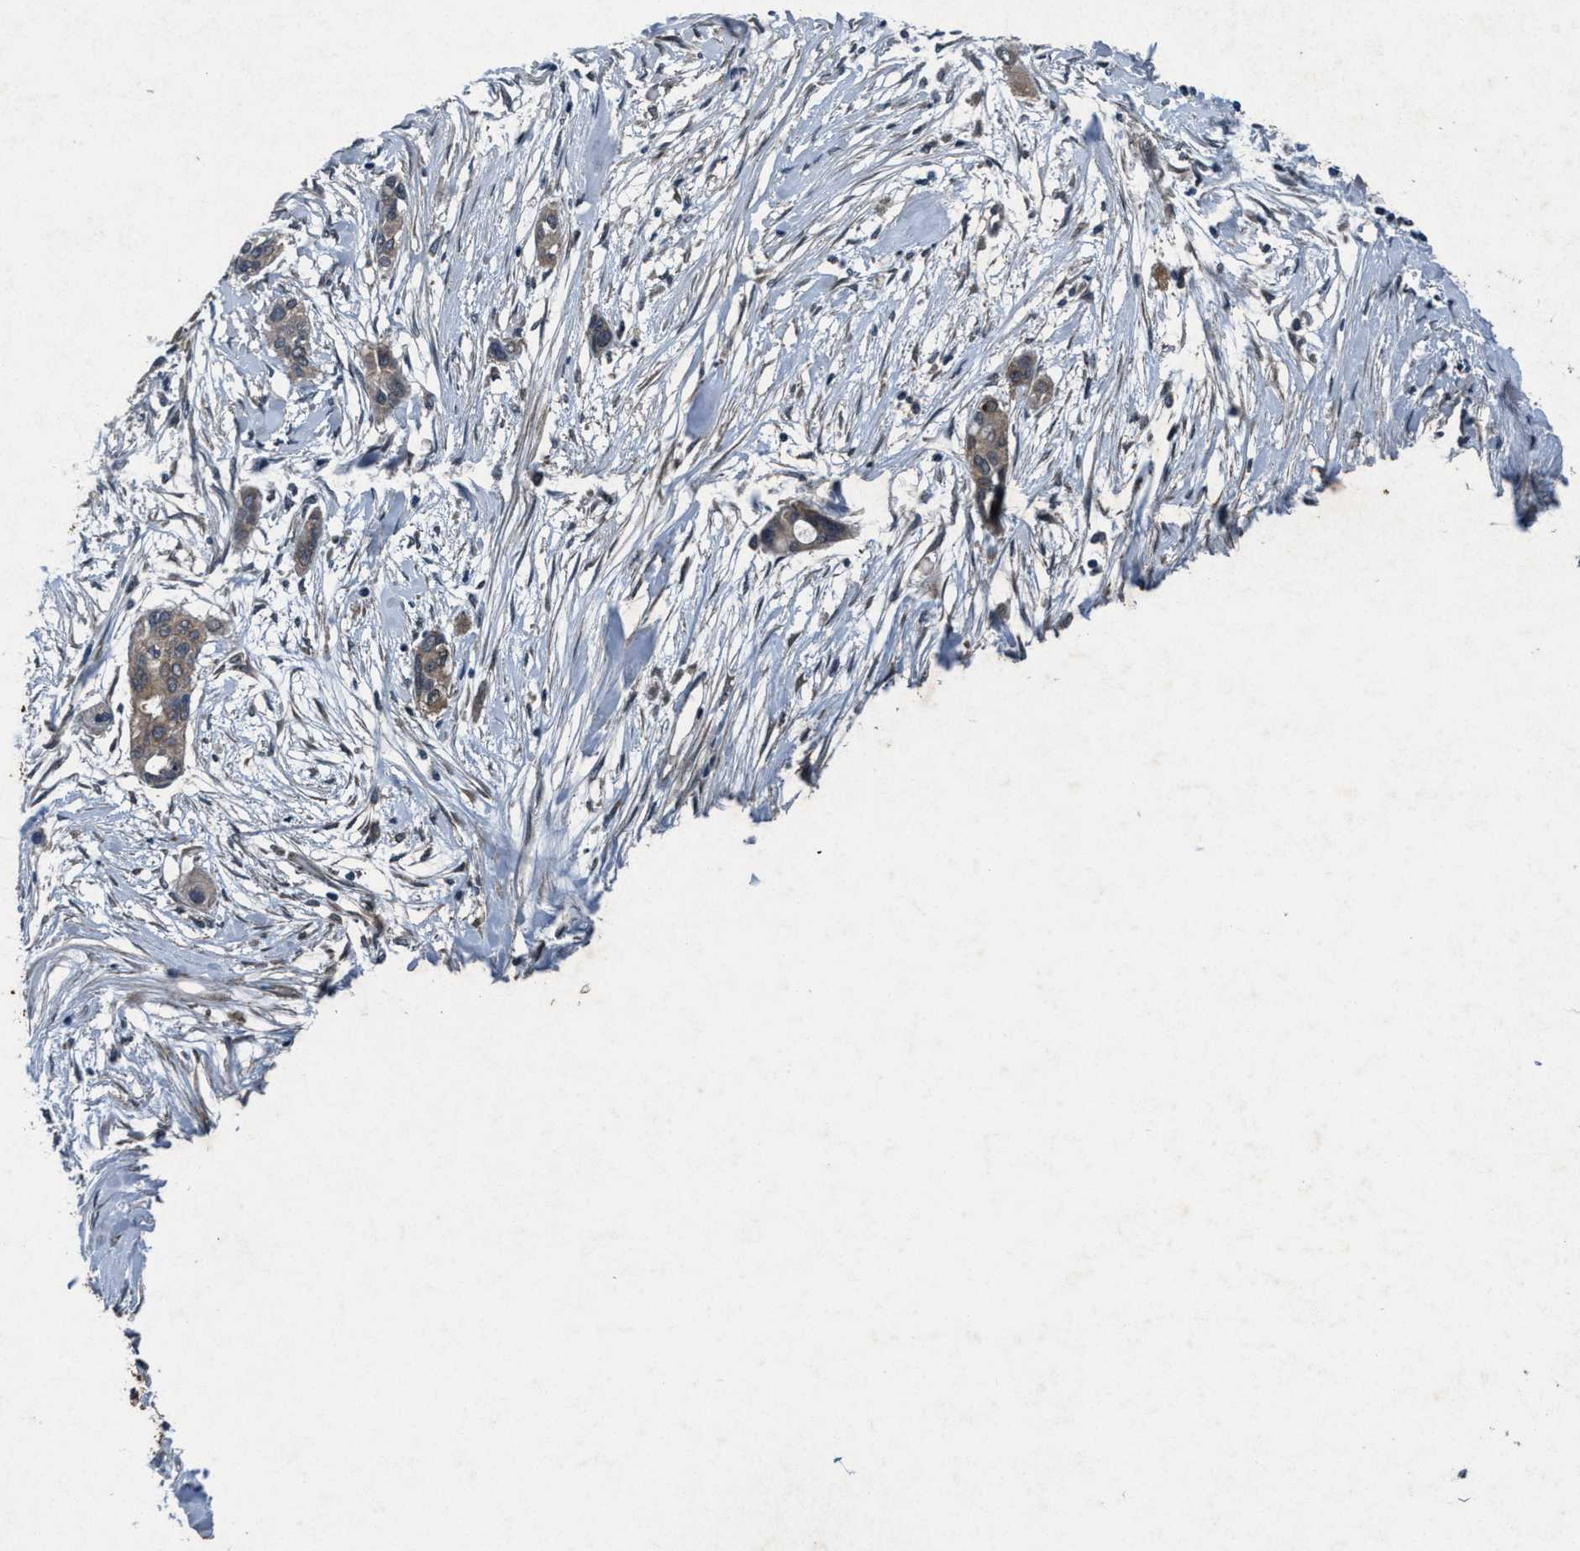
{"staining": {"intensity": "weak", "quantity": "25%-75%", "location": "cytoplasmic/membranous"}, "tissue": "pancreatic cancer", "cell_type": "Tumor cells", "image_type": "cancer", "snomed": [{"axis": "morphology", "description": "Adenocarcinoma, NOS"}, {"axis": "topography", "description": "Pancreas"}], "caption": "Pancreatic cancer stained with a brown dye displays weak cytoplasmic/membranous positive expression in about 25%-75% of tumor cells.", "gene": "AKT1S1", "patient": {"sex": "female", "age": 60}}